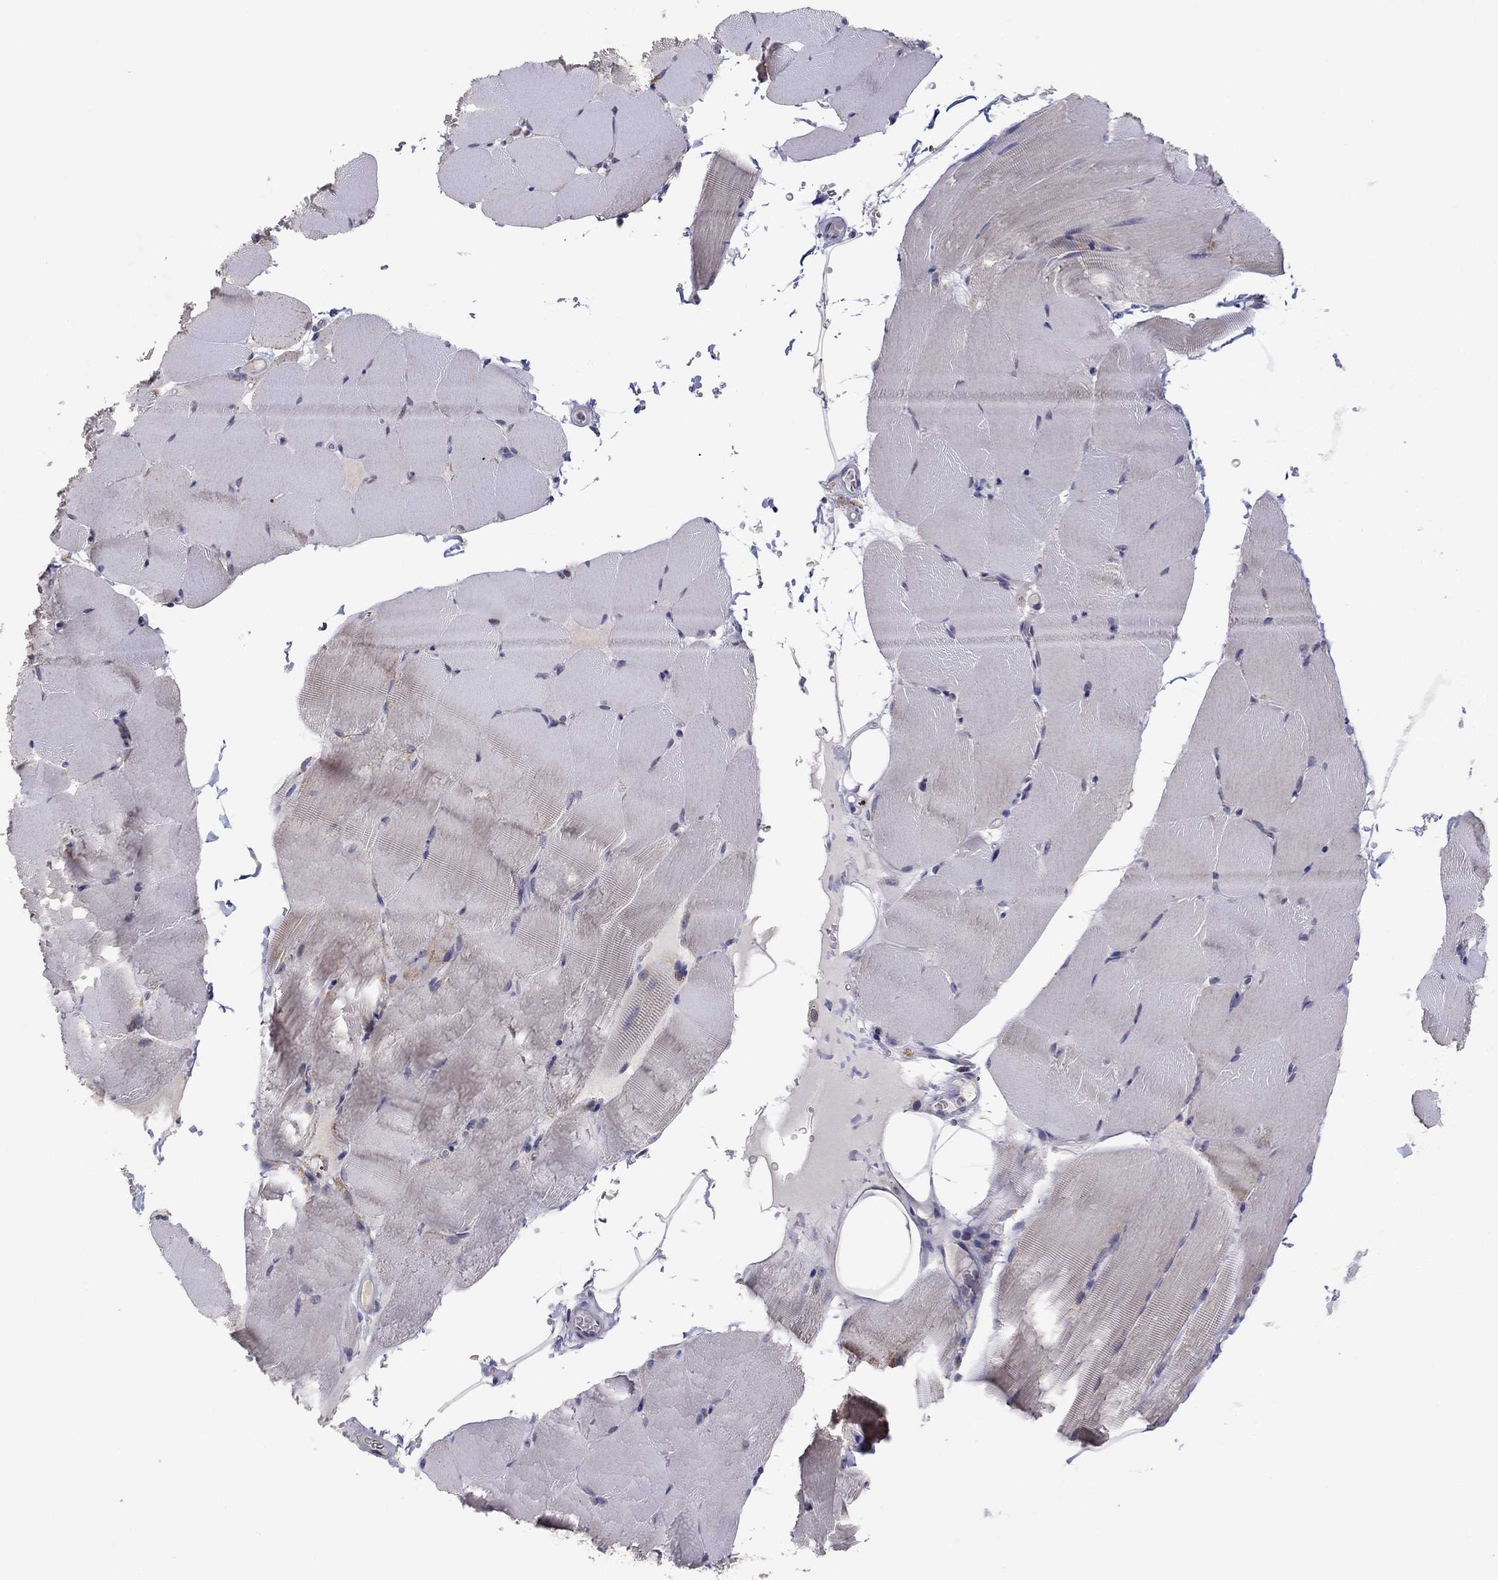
{"staining": {"intensity": "negative", "quantity": "none", "location": "none"}, "tissue": "skeletal muscle", "cell_type": "Myocytes", "image_type": "normal", "snomed": [{"axis": "morphology", "description": "Normal tissue, NOS"}, {"axis": "topography", "description": "Skeletal muscle"}], "caption": "Immunohistochemical staining of normal skeletal muscle displays no significant staining in myocytes.", "gene": "CRACDL", "patient": {"sex": "female", "age": 37}}